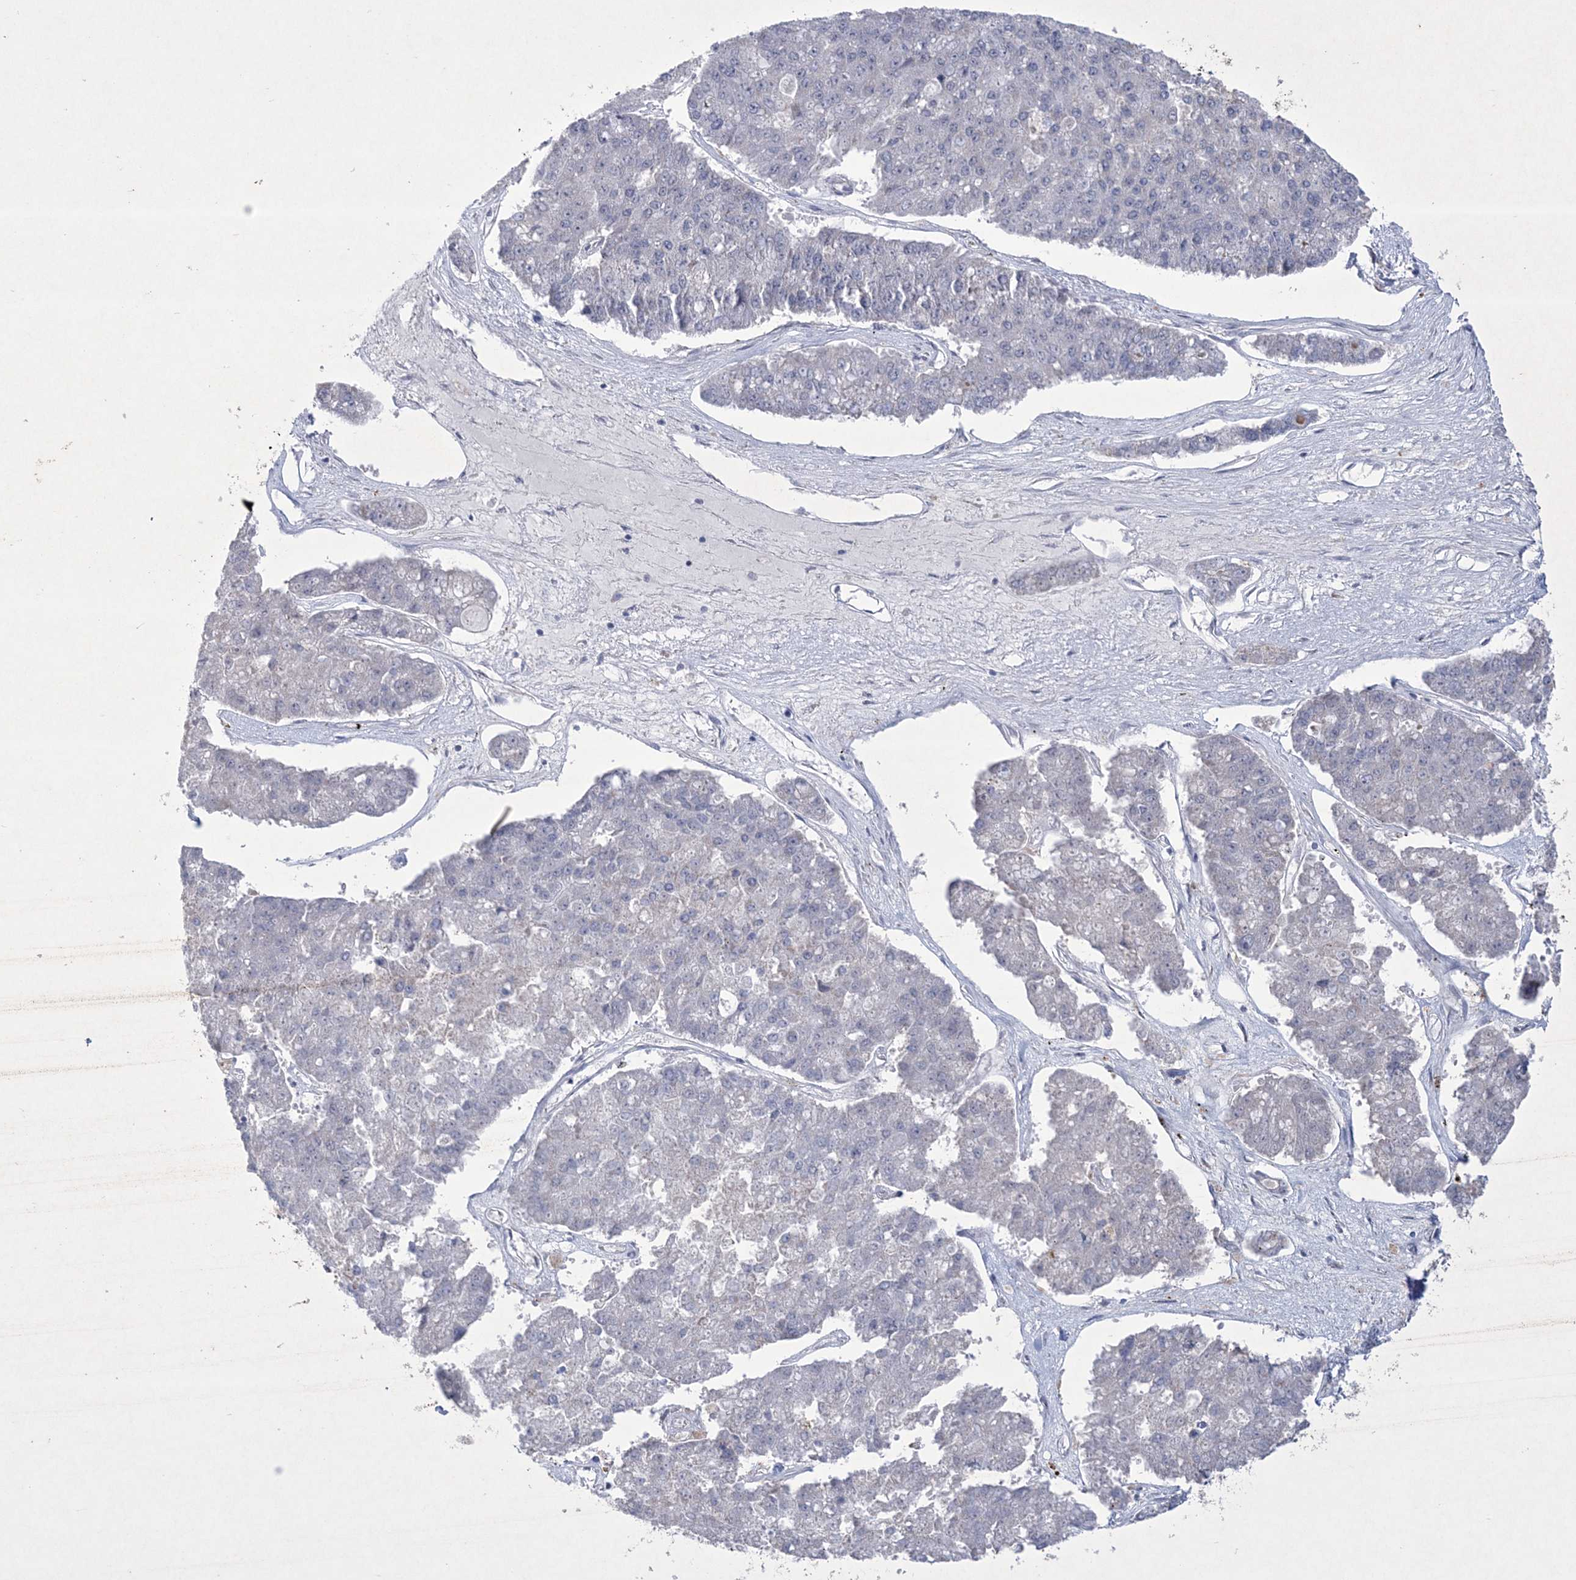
{"staining": {"intensity": "negative", "quantity": "none", "location": "none"}, "tissue": "pancreatic cancer", "cell_type": "Tumor cells", "image_type": "cancer", "snomed": [{"axis": "morphology", "description": "Adenocarcinoma, NOS"}, {"axis": "topography", "description": "Pancreas"}], "caption": "DAB immunohistochemical staining of human adenocarcinoma (pancreatic) demonstrates no significant positivity in tumor cells. (DAB immunohistochemistry with hematoxylin counter stain).", "gene": "CES4A", "patient": {"sex": "male", "age": 50}}